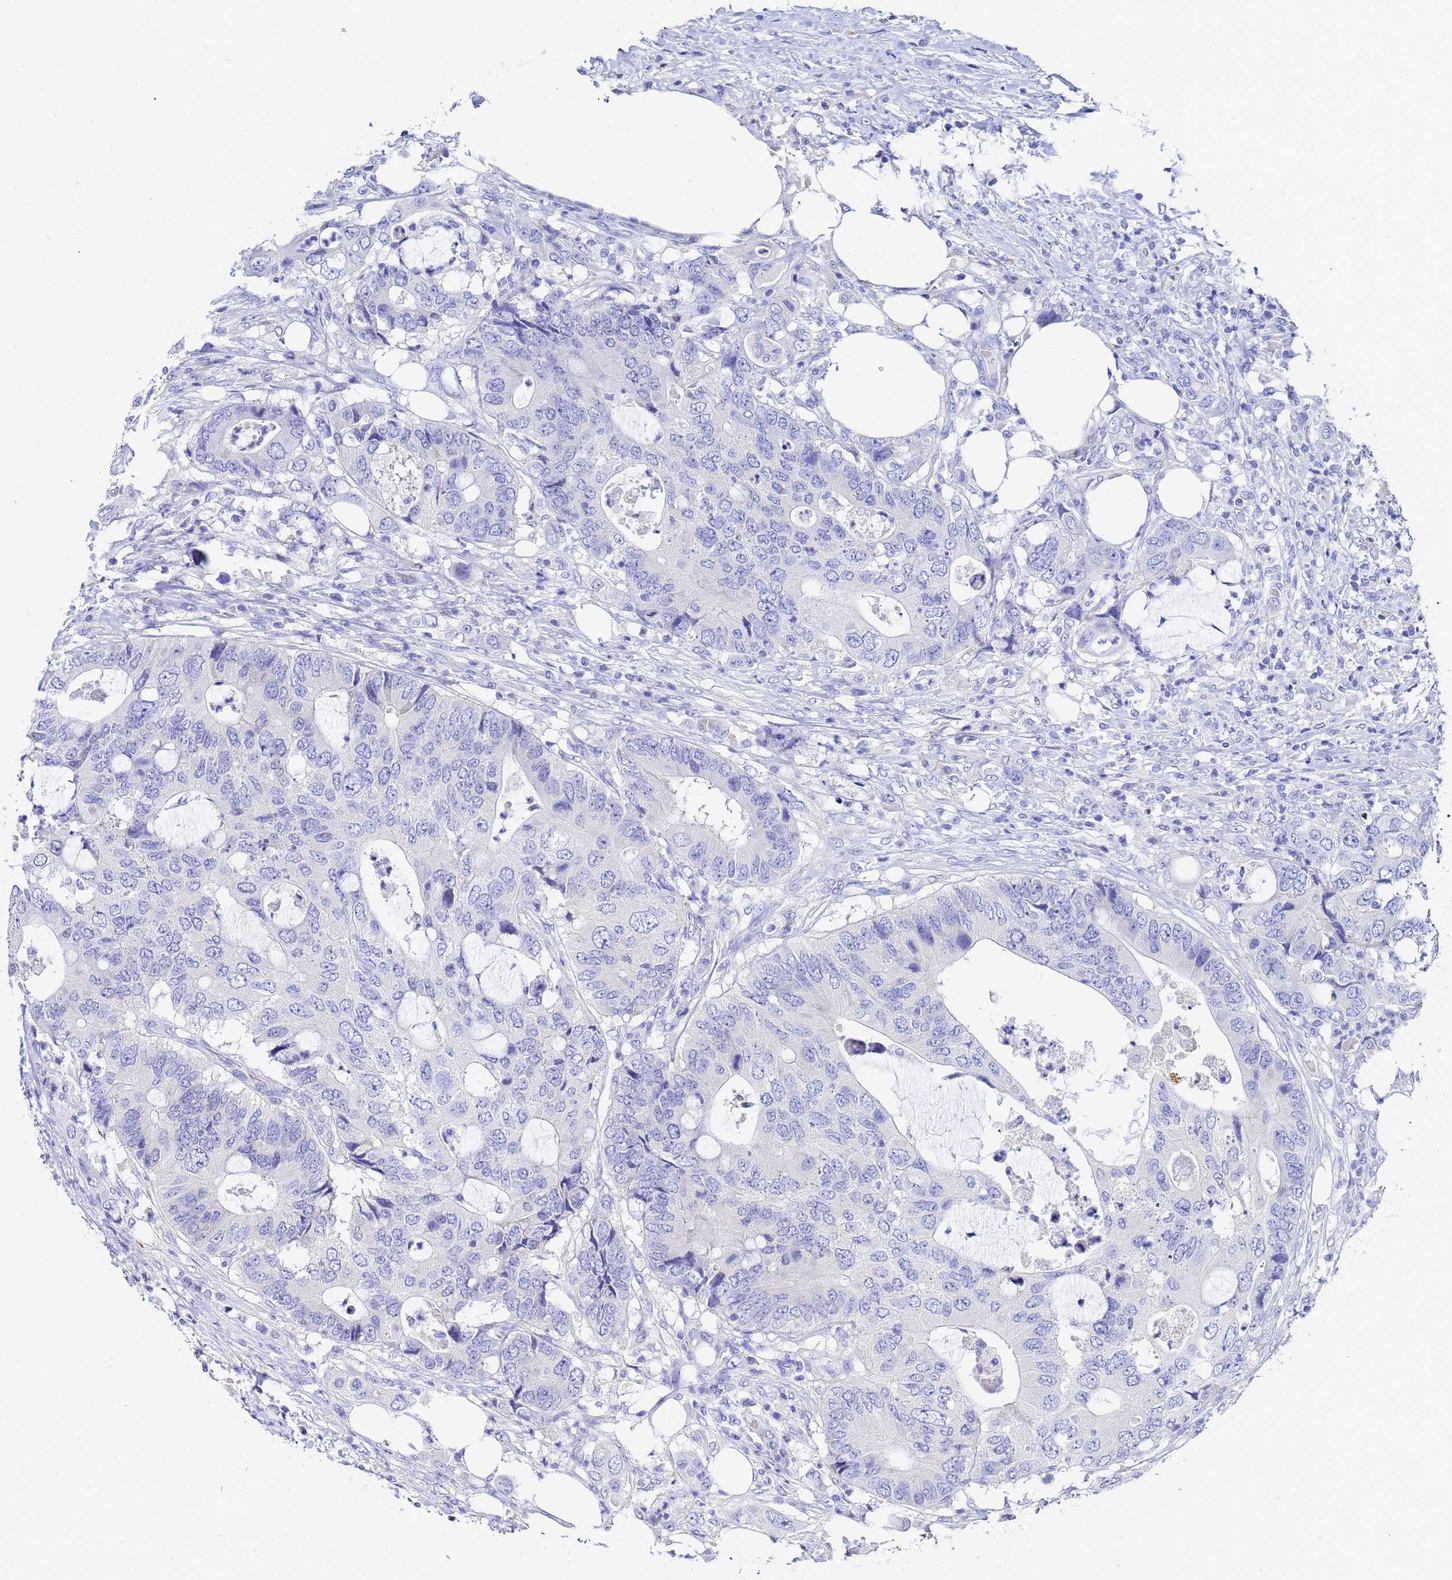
{"staining": {"intensity": "negative", "quantity": "none", "location": "none"}, "tissue": "colorectal cancer", "cell_type": "Tumor cells", "image_type": "cancer", "snomed": [{"axis": "morphology", "description": "Adenocarcinoma, NOS"}, {"axis": "topography", "description": "Colon"}], "caption": "DAB immunohistochemical staining of adenocarcinoma (colorectal) shows no significant staining in tumor cells.", "gene": "C2orf72", "patient": {"sex": "male", "age": 71}}